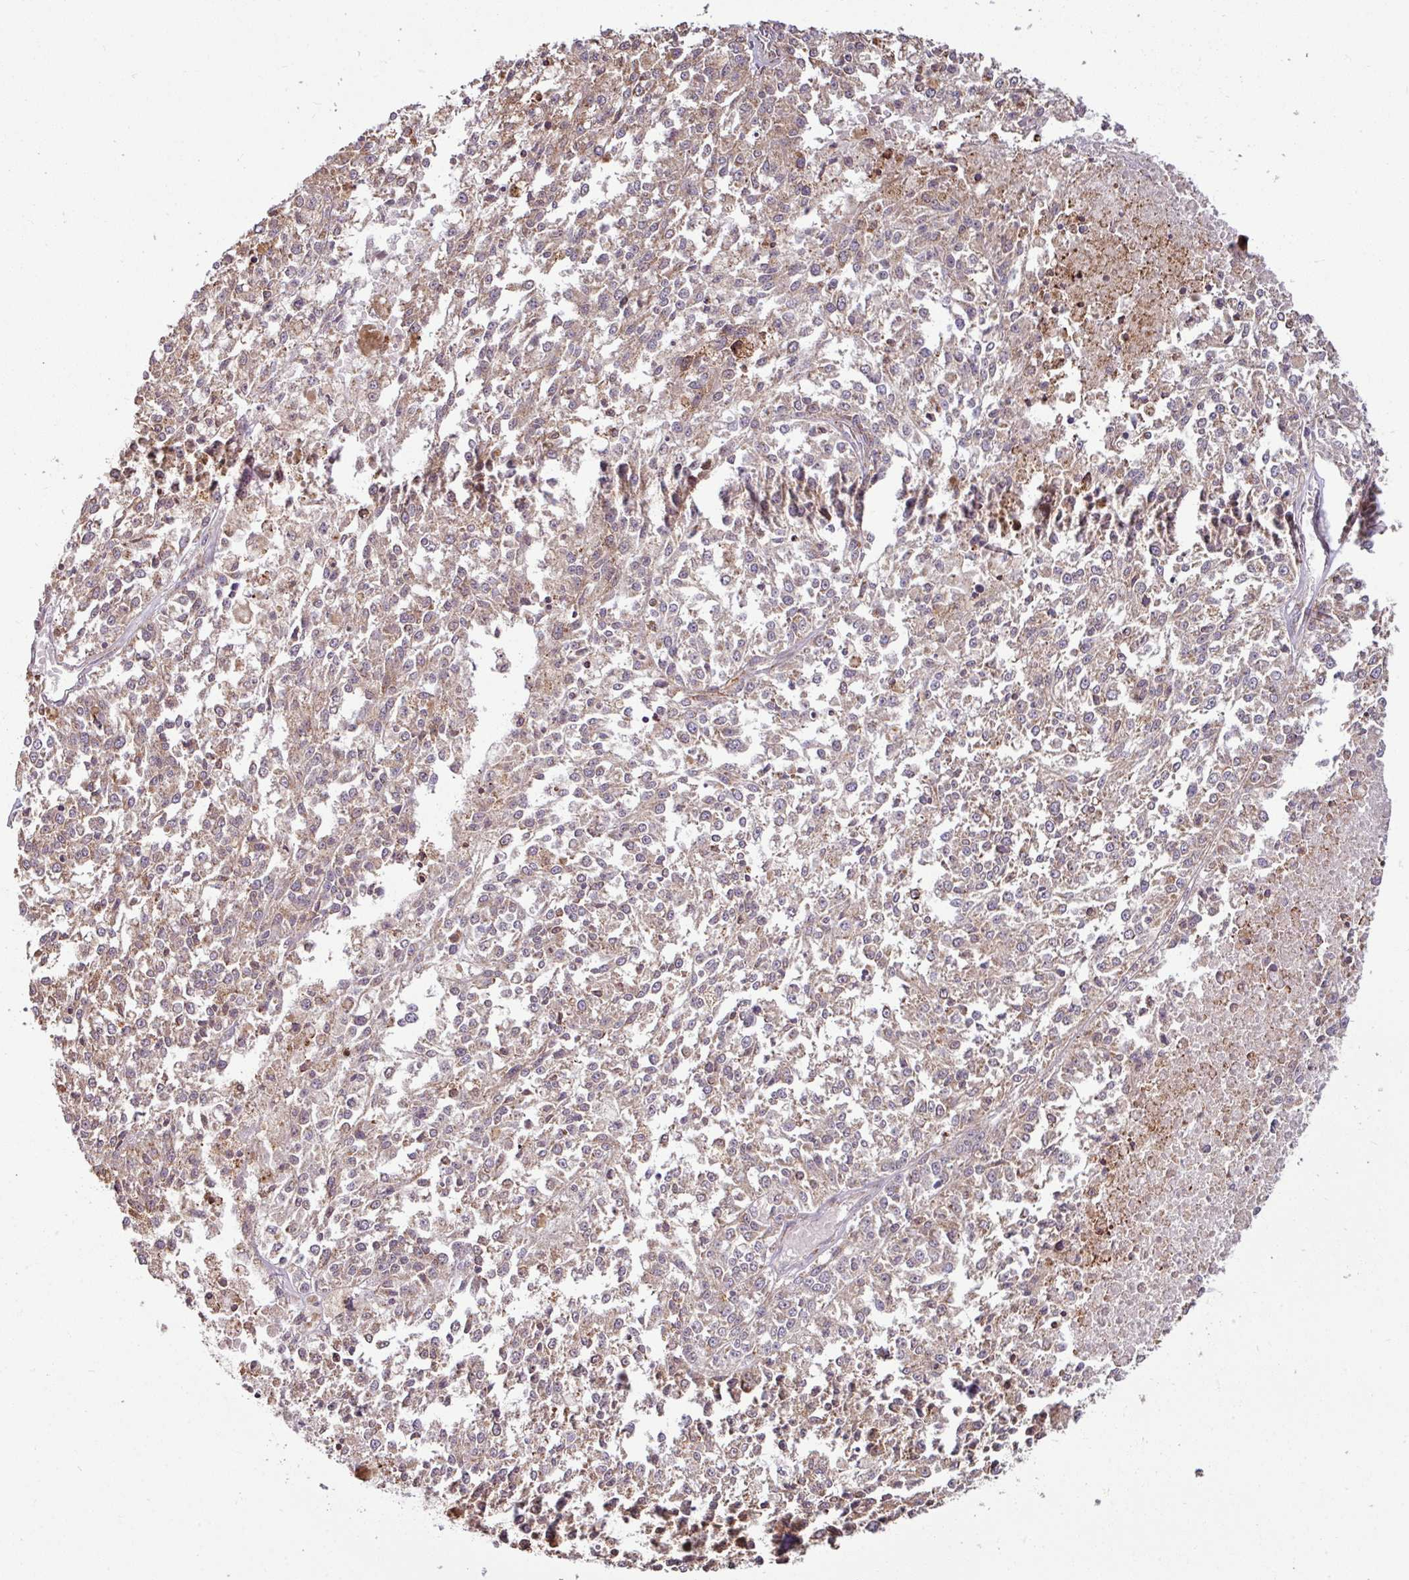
{"staining": {"intensity": "weak", "quantity": "25%-75%", "location": "cytoplasmic/membranous"}, "tissue": "melanoma", "cell_type": "Tumor cells", "image_type": "cancer", "snomed": [{"axis": "morphology", "description": "Malignant melanoma, NOS"}, {"axis": "topography", "description": "Skin"}], "caption": "A histopathology image of human malignant melanoma stained for a protein shows weak cytoplasmic/membranous brown staining in tumor cells.", "gene": "MAGT1", "patient": {"sex": "female", "age": 64}}